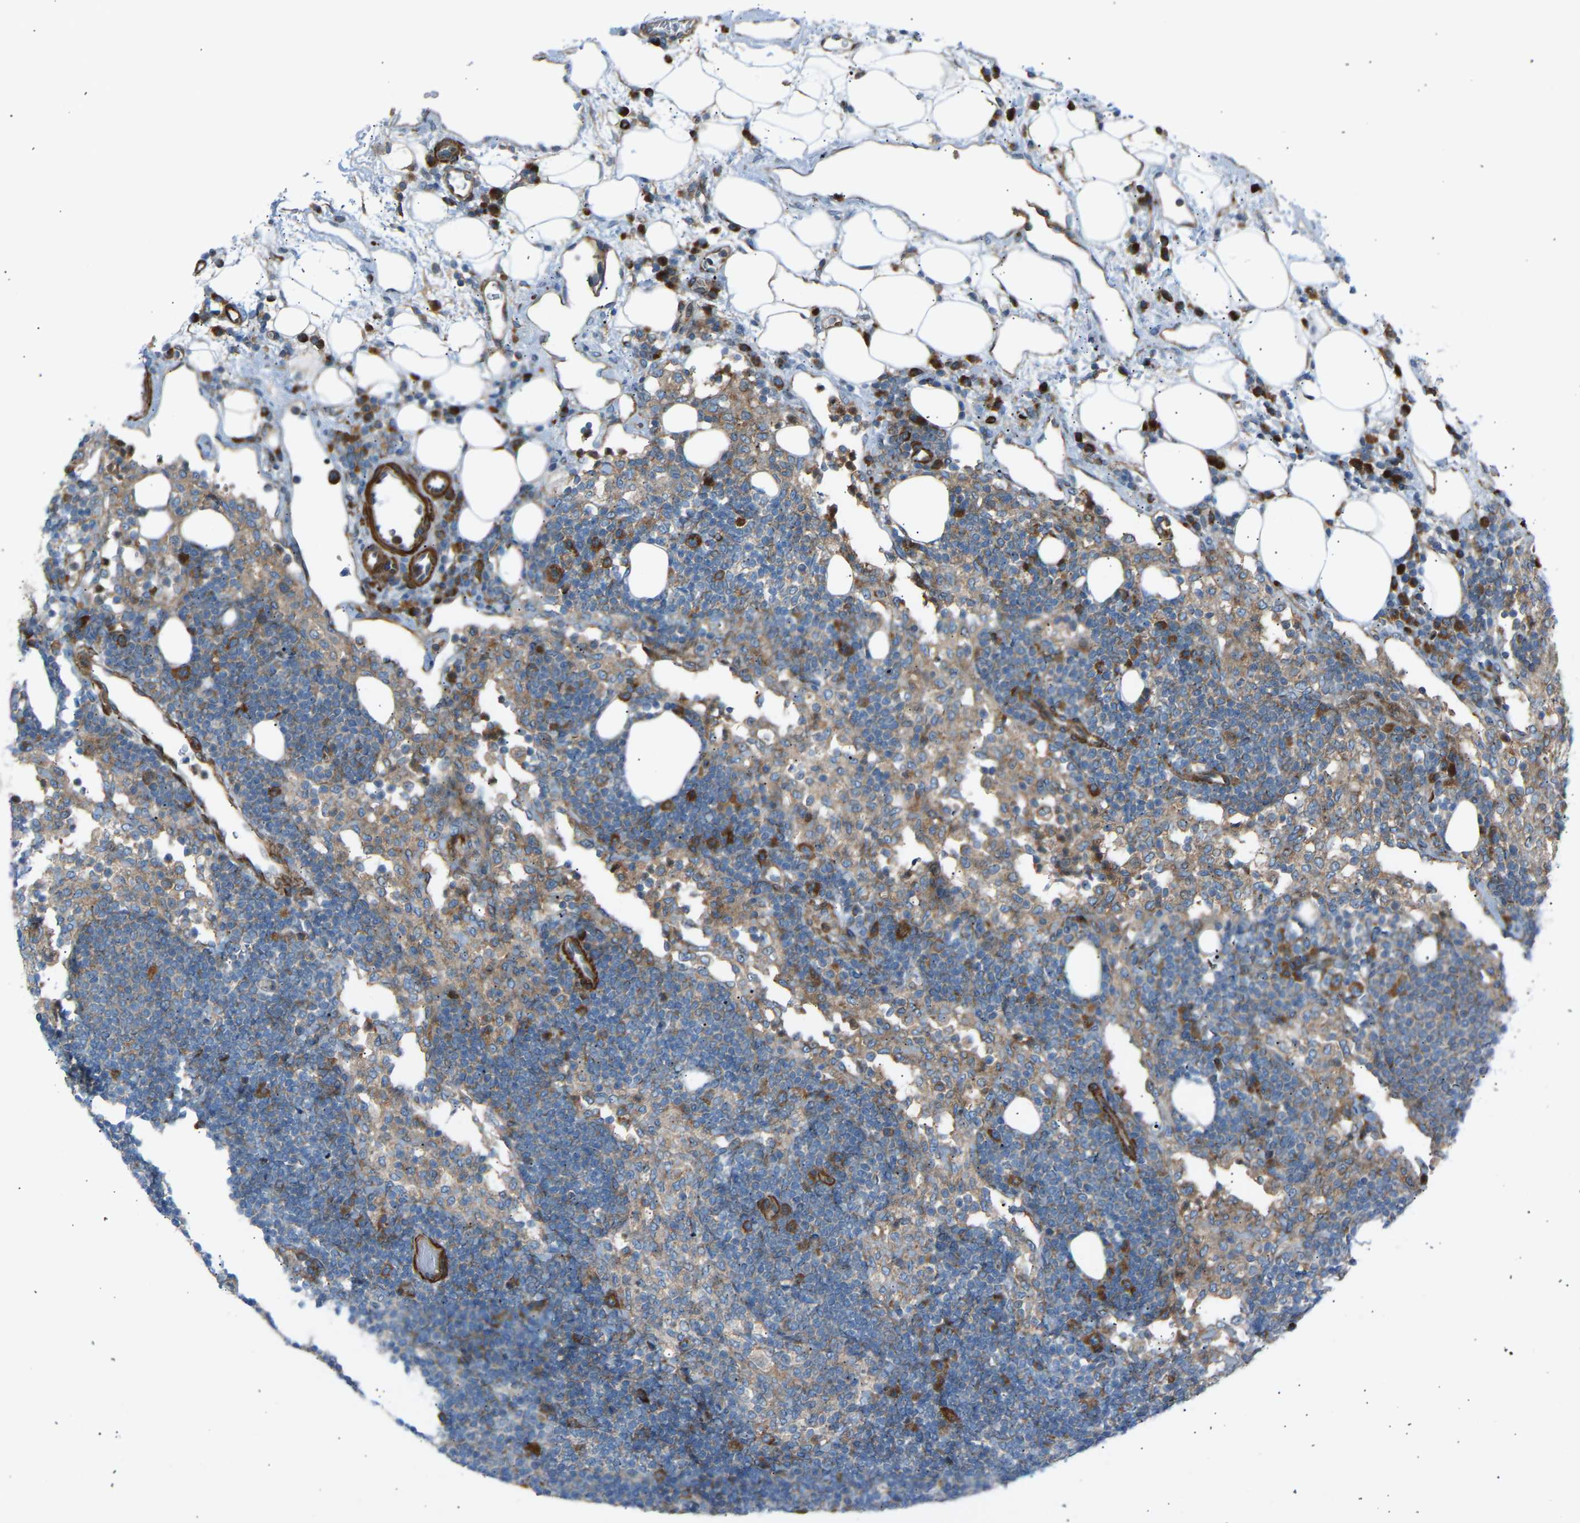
{"staining": {"intensity": "moderate", "quantity": ">75%", "location": "cytoplasmic/membranous"}, "tissue": "lymph node", "cell_type": "Germinal center cells", "image_type": "normal", "snomed": [{"axis": "morphology", "description": "Normal tissue, NOS"}, {"axis": "morphology", "description": "Carcinoid, malignant, NOS"}, {"axis": "topography", "description": "Lymph node"}], "caption": "Protein staining of benign lymph node demonstrates moderate cytoplasmic/membranous expression in approximately >75% of germinal center cells.", "gene": "VPS41", "patient": {"sex": "male", "age": 47}}